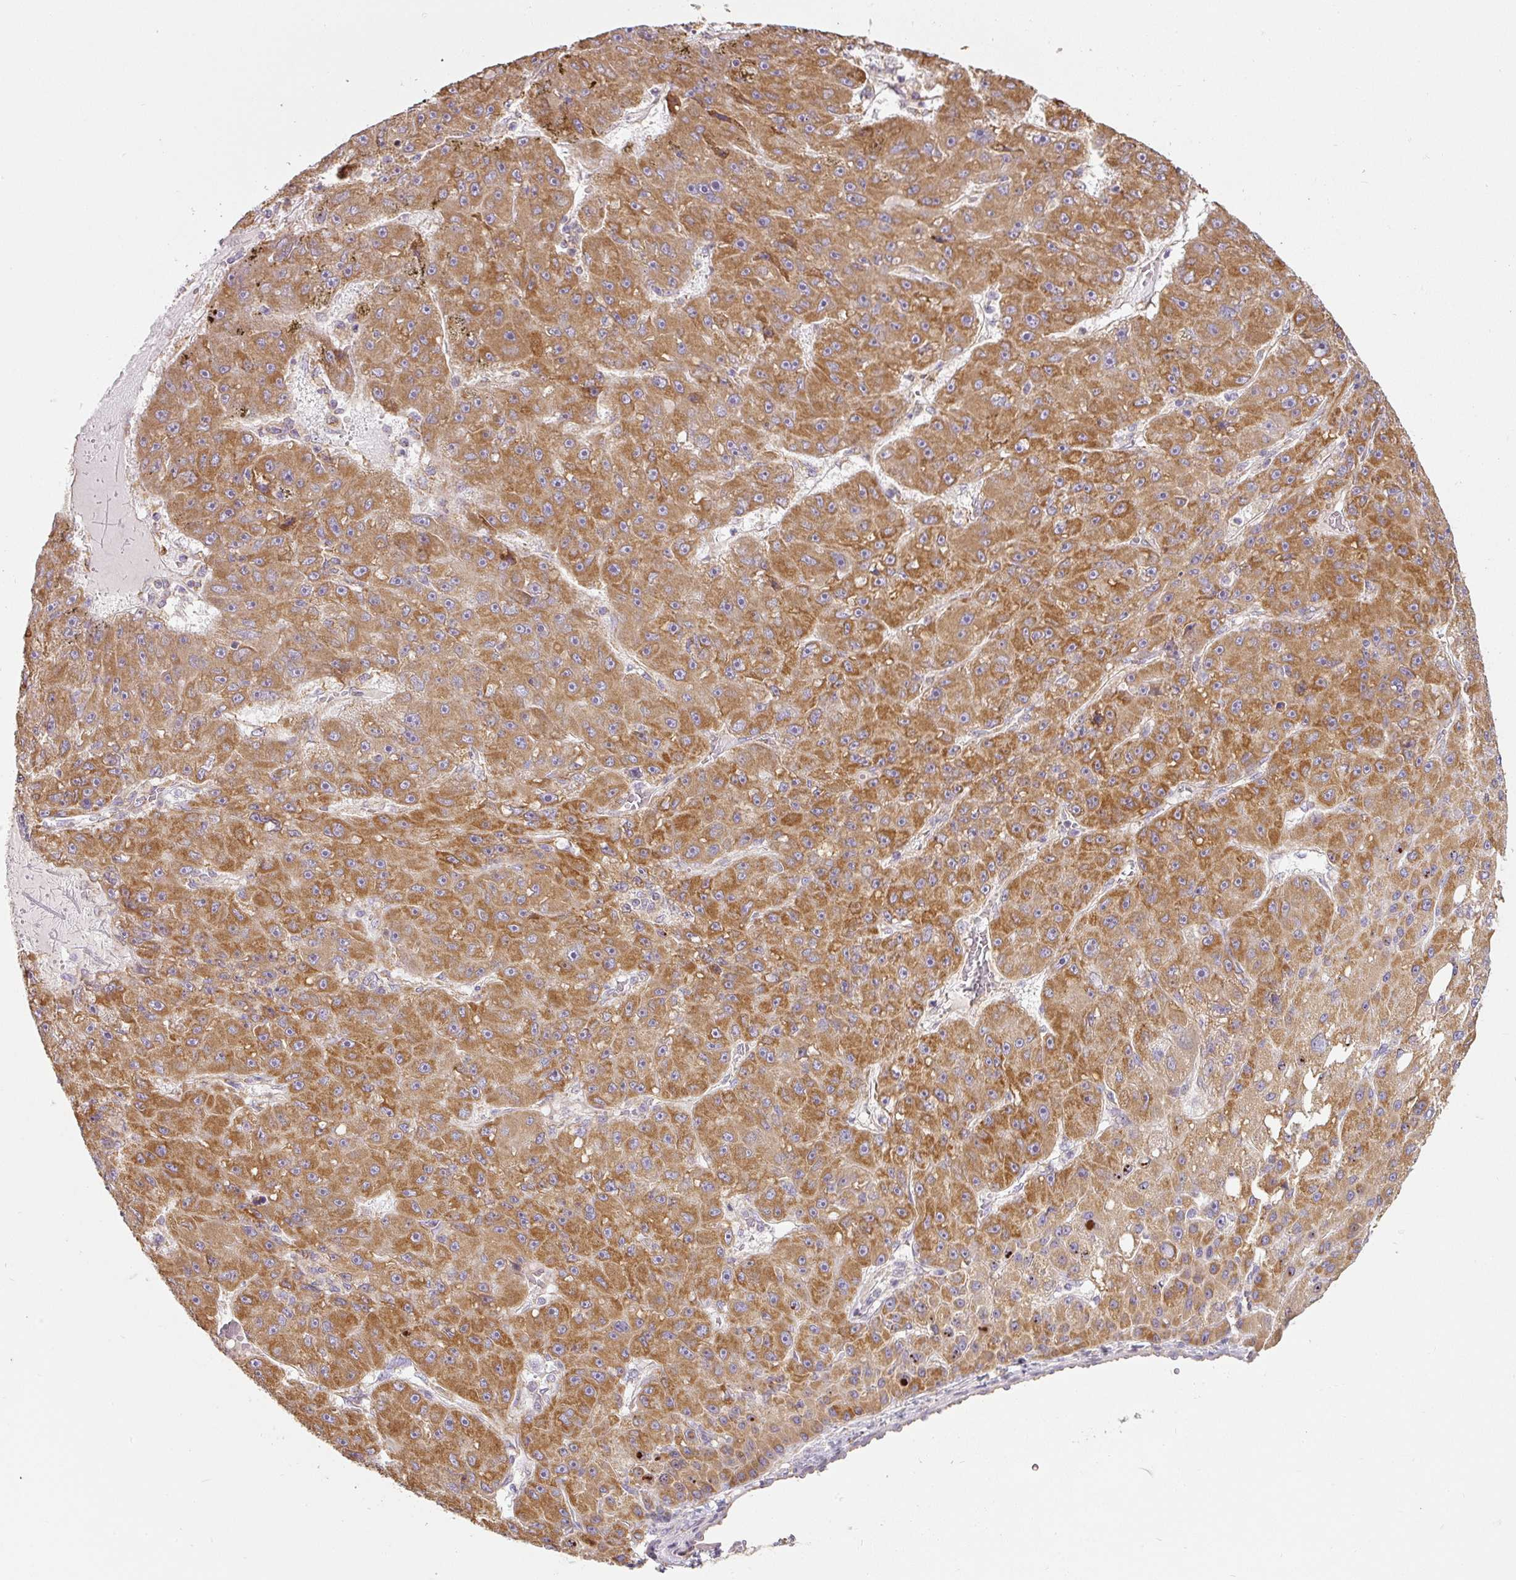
{"staining": {"intensity": "moderate", "quantity": ">75%", "location": "cytoplasmic/membranous"}, "tissue": "liver cancer", "cell_type": "Tumor cells", "image_type": "cancer", "snomed": [{"axis": "morphology", "description": "Carcinoma, Hepatocellular, NOS"}, {"axis": "topography", "description": "Liver"}], "caption": "Immunohistochemistry histopathology image of neoplastic tissue: liver cancer stained using IHC reveals medium levels of moderate protein expression localized specifically in the cytoplasmic/membranous of tumor cells, appearing as a cytoplasmic/membranous brown color.", "gene": "MORN4", "patient": {"sex": "male", "age": 67}}